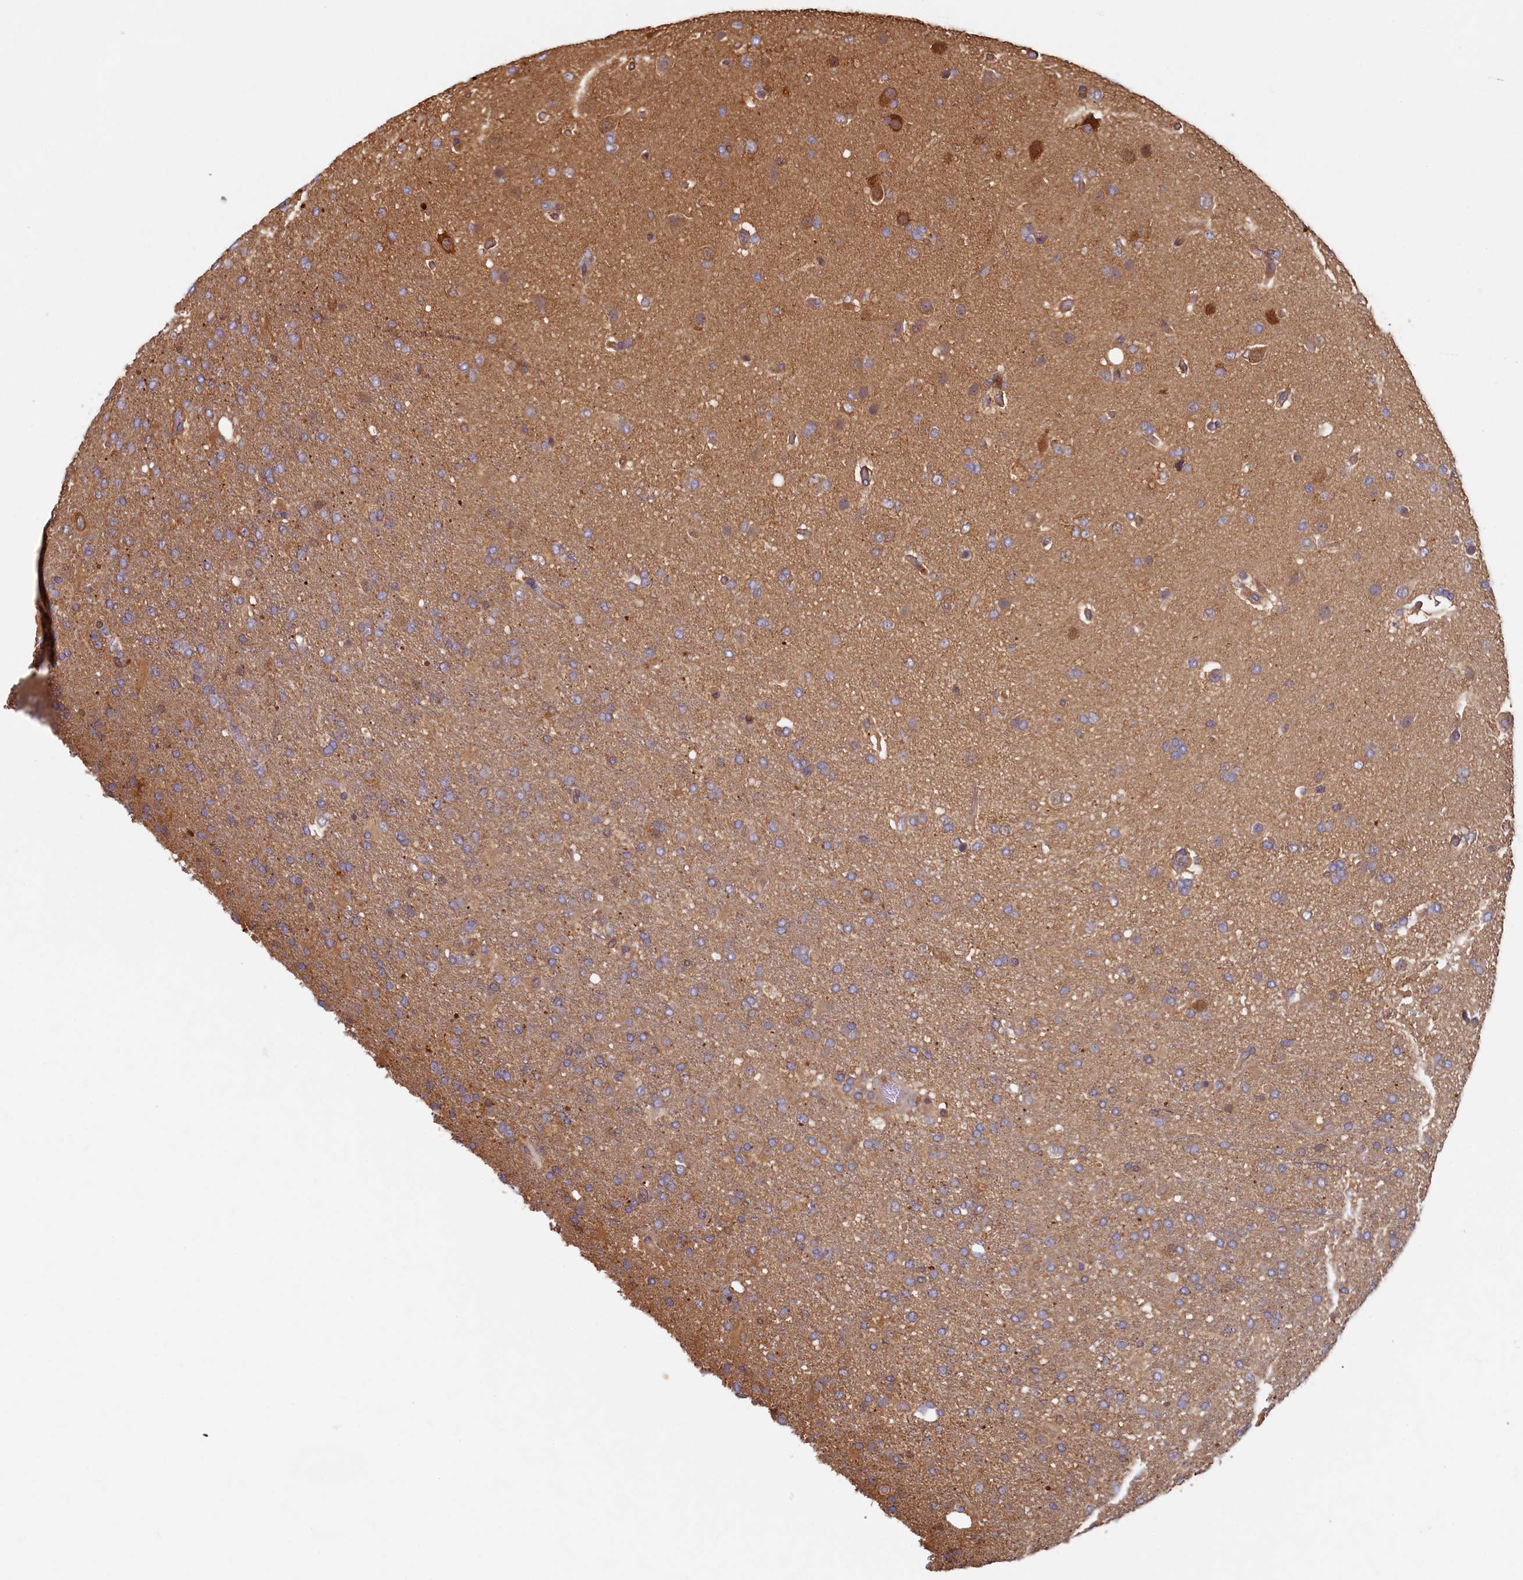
{"staining": {"intensity": "moderate", "quantity": ">75%", "location": "cytoplasmic/membranous"}, "tissue": "glioma", "cell_type": "Tumor cells", "image_type": "cancer", "snomed": [{"axis": "morphology", "description": "Glioma, malignant, High grade"}, {"axis": "topography", "description": "Brain"}], "caption": "Glioma tissue exhibits moderate cytoplasmic/membranous positivity in about >75% of tumor cells, visualized by immunohistochemistry. (DAB = brown stain, brightfield microscopy at high magnification).", "gene": "TIMM8B", "patient": {"sex": "female", "age": 74}}